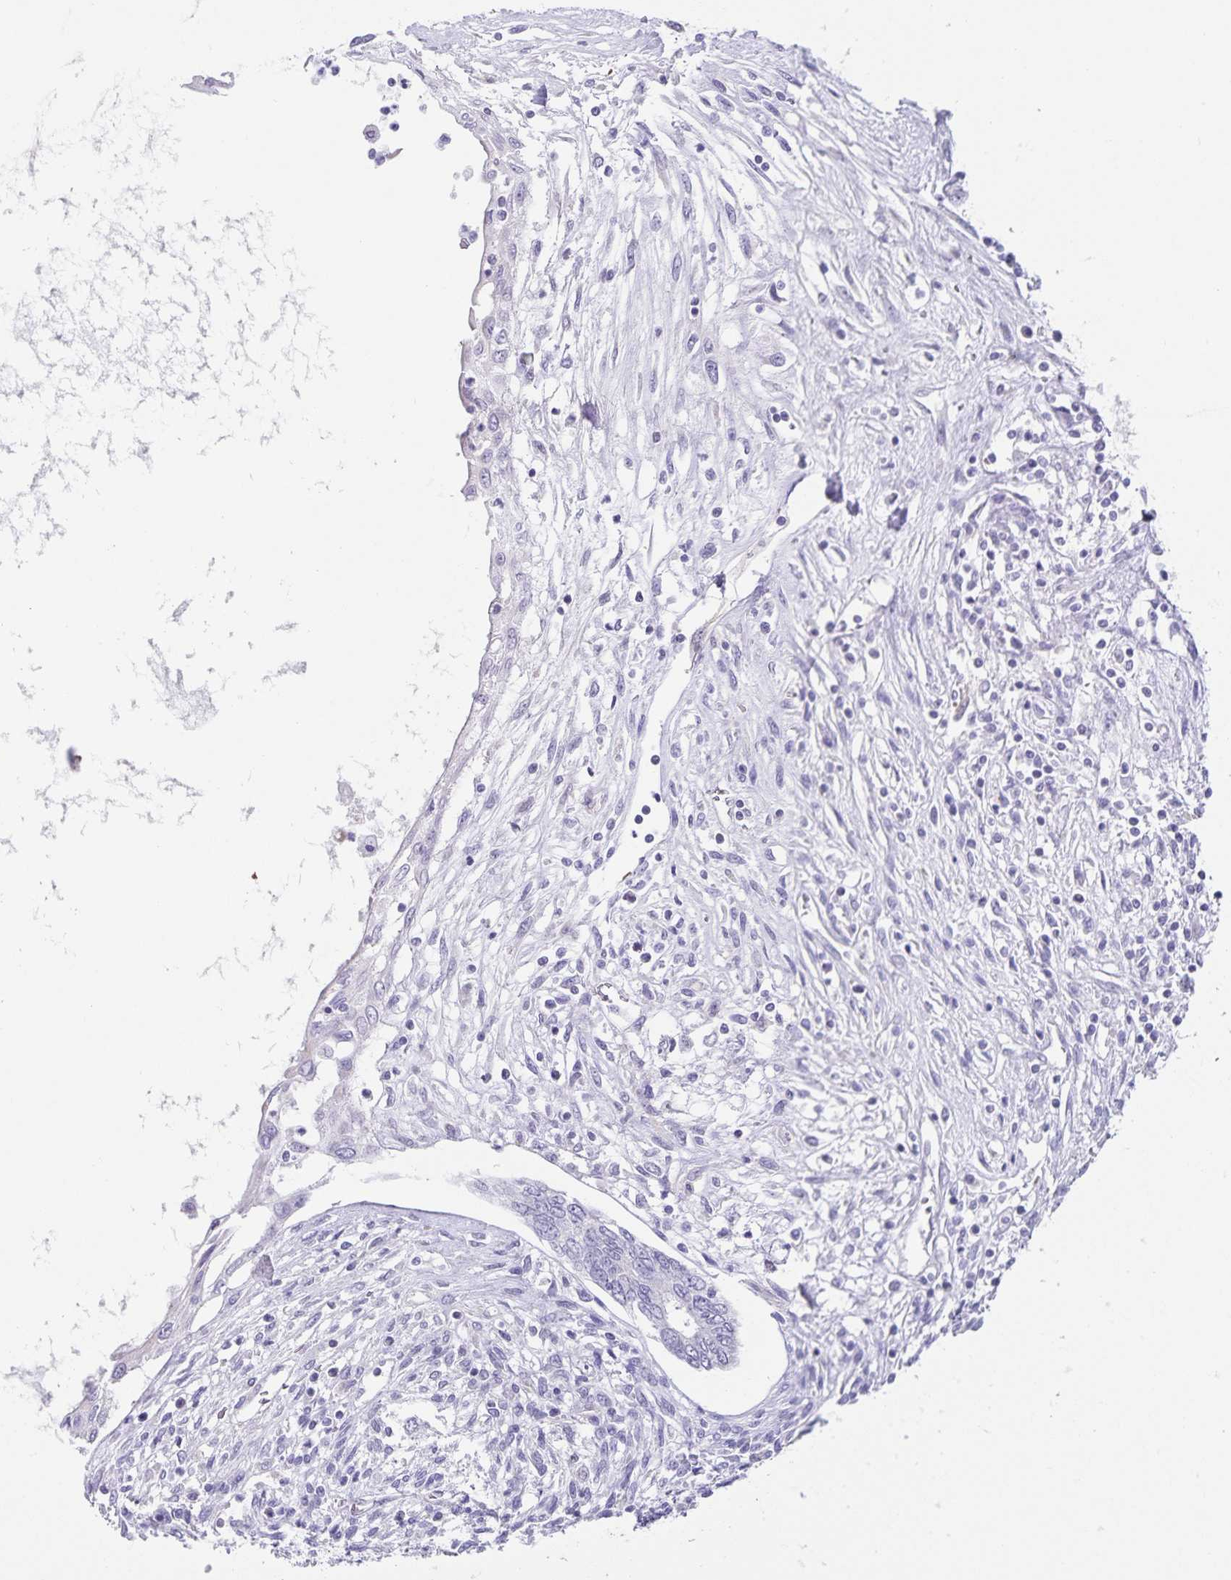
{"staining": {"intensity": "negative", "quantity": "none", "location": "none"}, "tissue": "testis cancer", "cell_type": "Tumor cells", "image_type": "cancer", "snomed": [{"axis": "morphology", "description": "Carcinoma, Embryonal, NOS"}, {"axis": "topography", "description": "Testis"}], "caption": "High magnification brightfield microscopy of embryonal carcinoma (testis) stained with DAB (brown) and counterstained with hematoxylin (blue): tumor cells show no significant staining. (Immunohistochemistry (ihc), brightfield microscopy, high magnification).", "gene": "SYNM", "patient": {"sex": "male", "age": 37}}